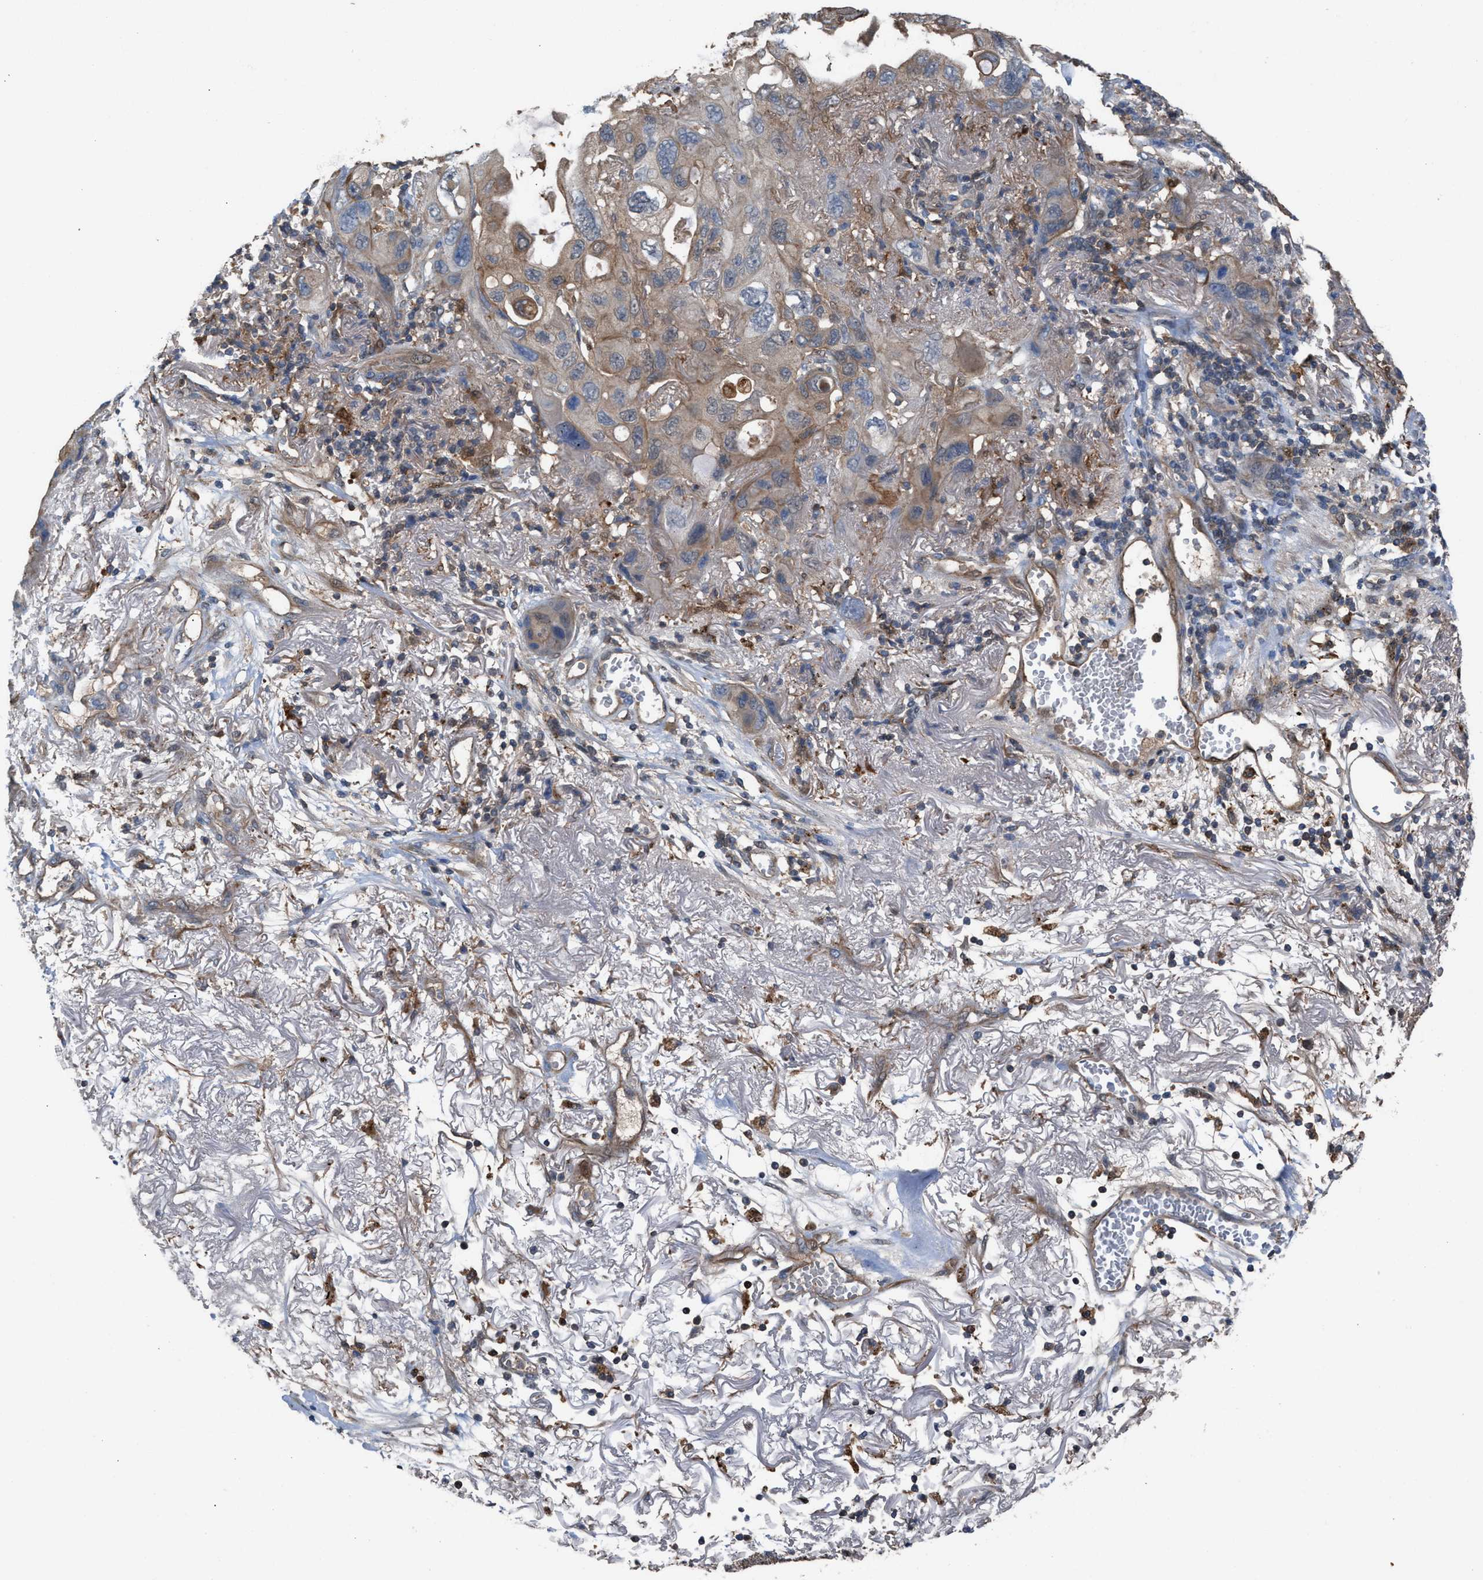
{"staining": {"intensity": "weak", "quantity": "<25%", "location": "cytoplasmic/membranous"}, "tissue": "lung cancer", "cell_type": "Tumor cells", "image_type": "cancer", "snomed": [{"axis": "morphology", "description": "Squamous cell carcinoma, NOS"}, {"axis": "topography", "description": "Lung"}], "caption": "IHC photomicrograph of neoplastic tissue: squamous cell carcinoma (lung) stained with DAB (3,3'-diaminobenzidine) shows no significant protein expression in tumor cells. (Stains: DAB (3,3'-diaminobenzidine) immunohistochemistry with hematoxylin counter stain, Microscopy: brightfield microscopy at high magnification).", "gene": "TPK1", "patient": {"sex": "female", "age": 73}}